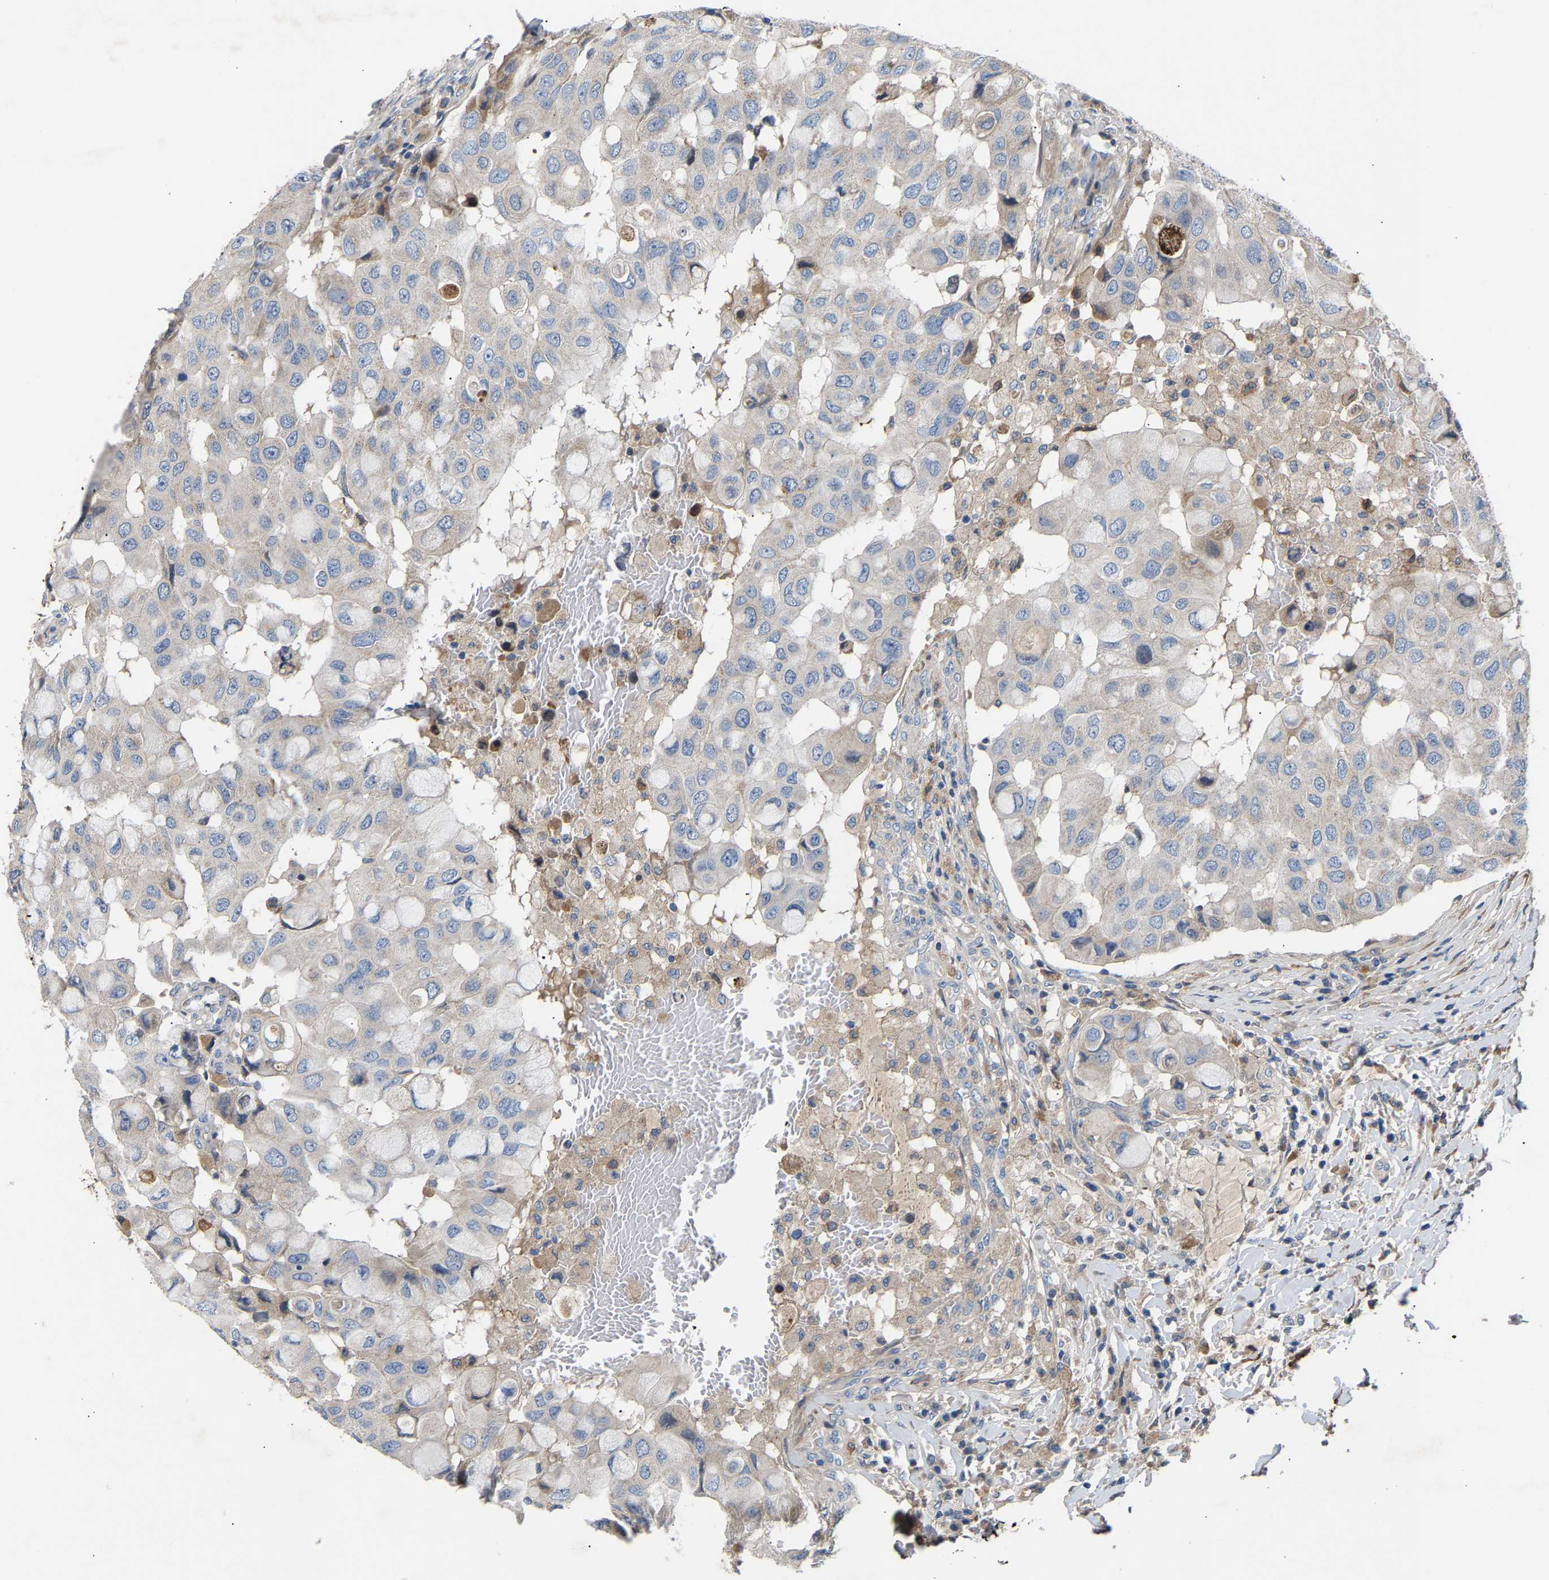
{"staining": {"intensity": "negative", "quantity": "none", "location": "none"}, "tissue": "breast cancer", "cell_type": "Tumor cells", "image_type": "cancer", "snomed": [{"axis": "morphology", "description": "Duct carcinoma"}, {"axis": "topography", "description": "Breast"}], "caption": "Immunohistochemistry of human invasive ductal carcinoma (breast) shows no positivity in tumor cells. (Brightfield microscopy of DAB (3,3'-diaminobenzidine) immunohistochemistry (IHC) at high magnification).", "gene": "CCDC171", "patient": {"sex": "female", "age": 27}}